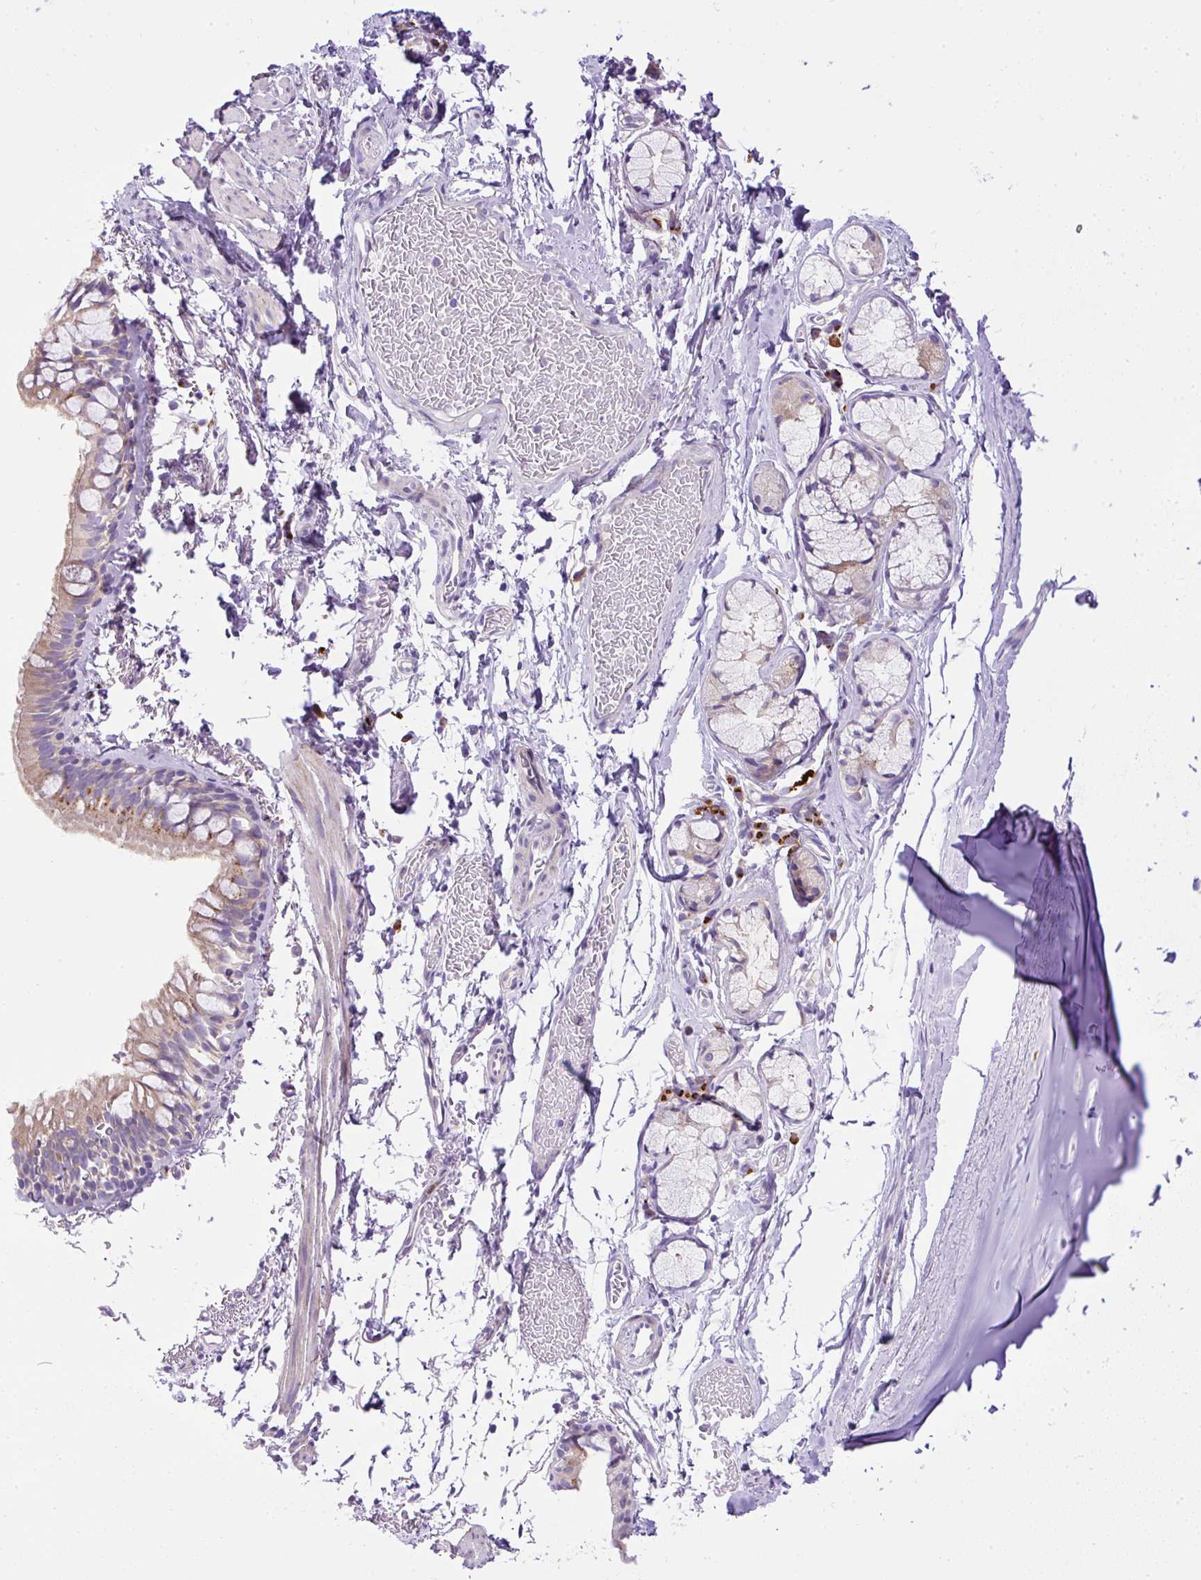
{"staining": {"intensity": "moderate", "quantity": "25%-75%", "location": "cytoplasmic/membranous"}, "tissue": "bronchus", "cell_type": "Respiratory epithelial cells", "image_type": "normal", "snomed": [{"axis": "morphology", "description": "Normal tissue, NOS"}, {"axis": "topography", "description": "Bronchus"}], "caption": "High-magnification brightfield microscopy of unremarkable bronchus stained with DAB (brown) and counterstained with hematoxylin (blue). respiratory epithelial cells exhibit moderate cytoplasmic/membranous positivity is identified in approximately25%-75% of cells. Using DAB (brown) and hematoxylin (blue) stains, captured at high magnification using brightfield microscopy.", "gene": "CFAP47", "patient": {"sex": "male", "age": 67}}